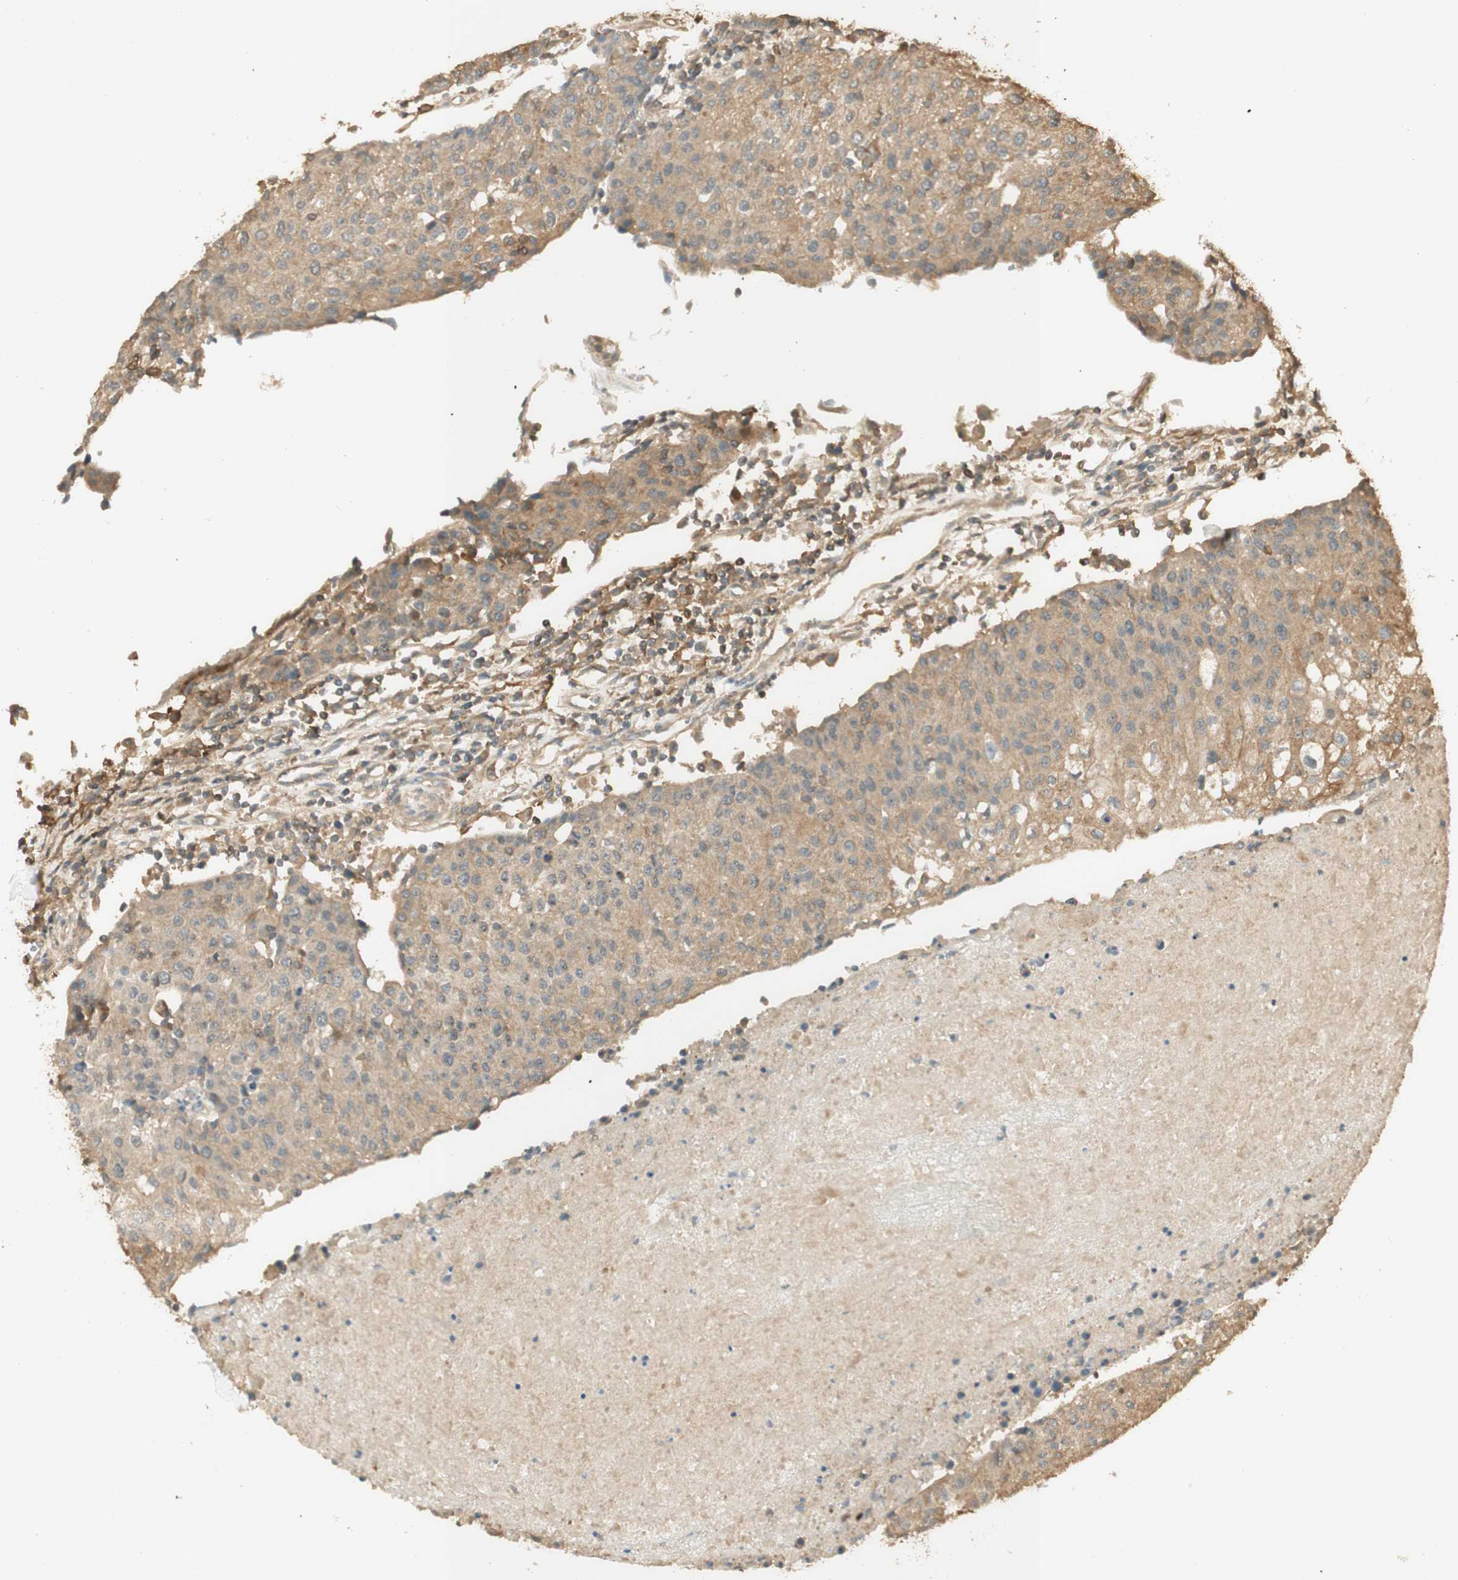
{"staining": {"intensity": "moderate", "quantity": ">75%", "location": "cytoplasmic/membranous"}, "tissue": "urothelial cancer", "cell_type": "Tumor cells", "image_type": "cancer", "snomed": [{"axis": "morphology", "description": "Urothelial carcinoma, High grade"}, {"axis": "topography", "description": "Urinary bladder"}], "caption": "DAB (3,3'-diaminobenzidine) immunohistochemical staining of human urothelial cancer displays moderate cytoplasmic/membranous protein positivity in approximately >75% of tumor cells.", "gene": "AGER", "patient": {"sex": "female", "age": 85}}